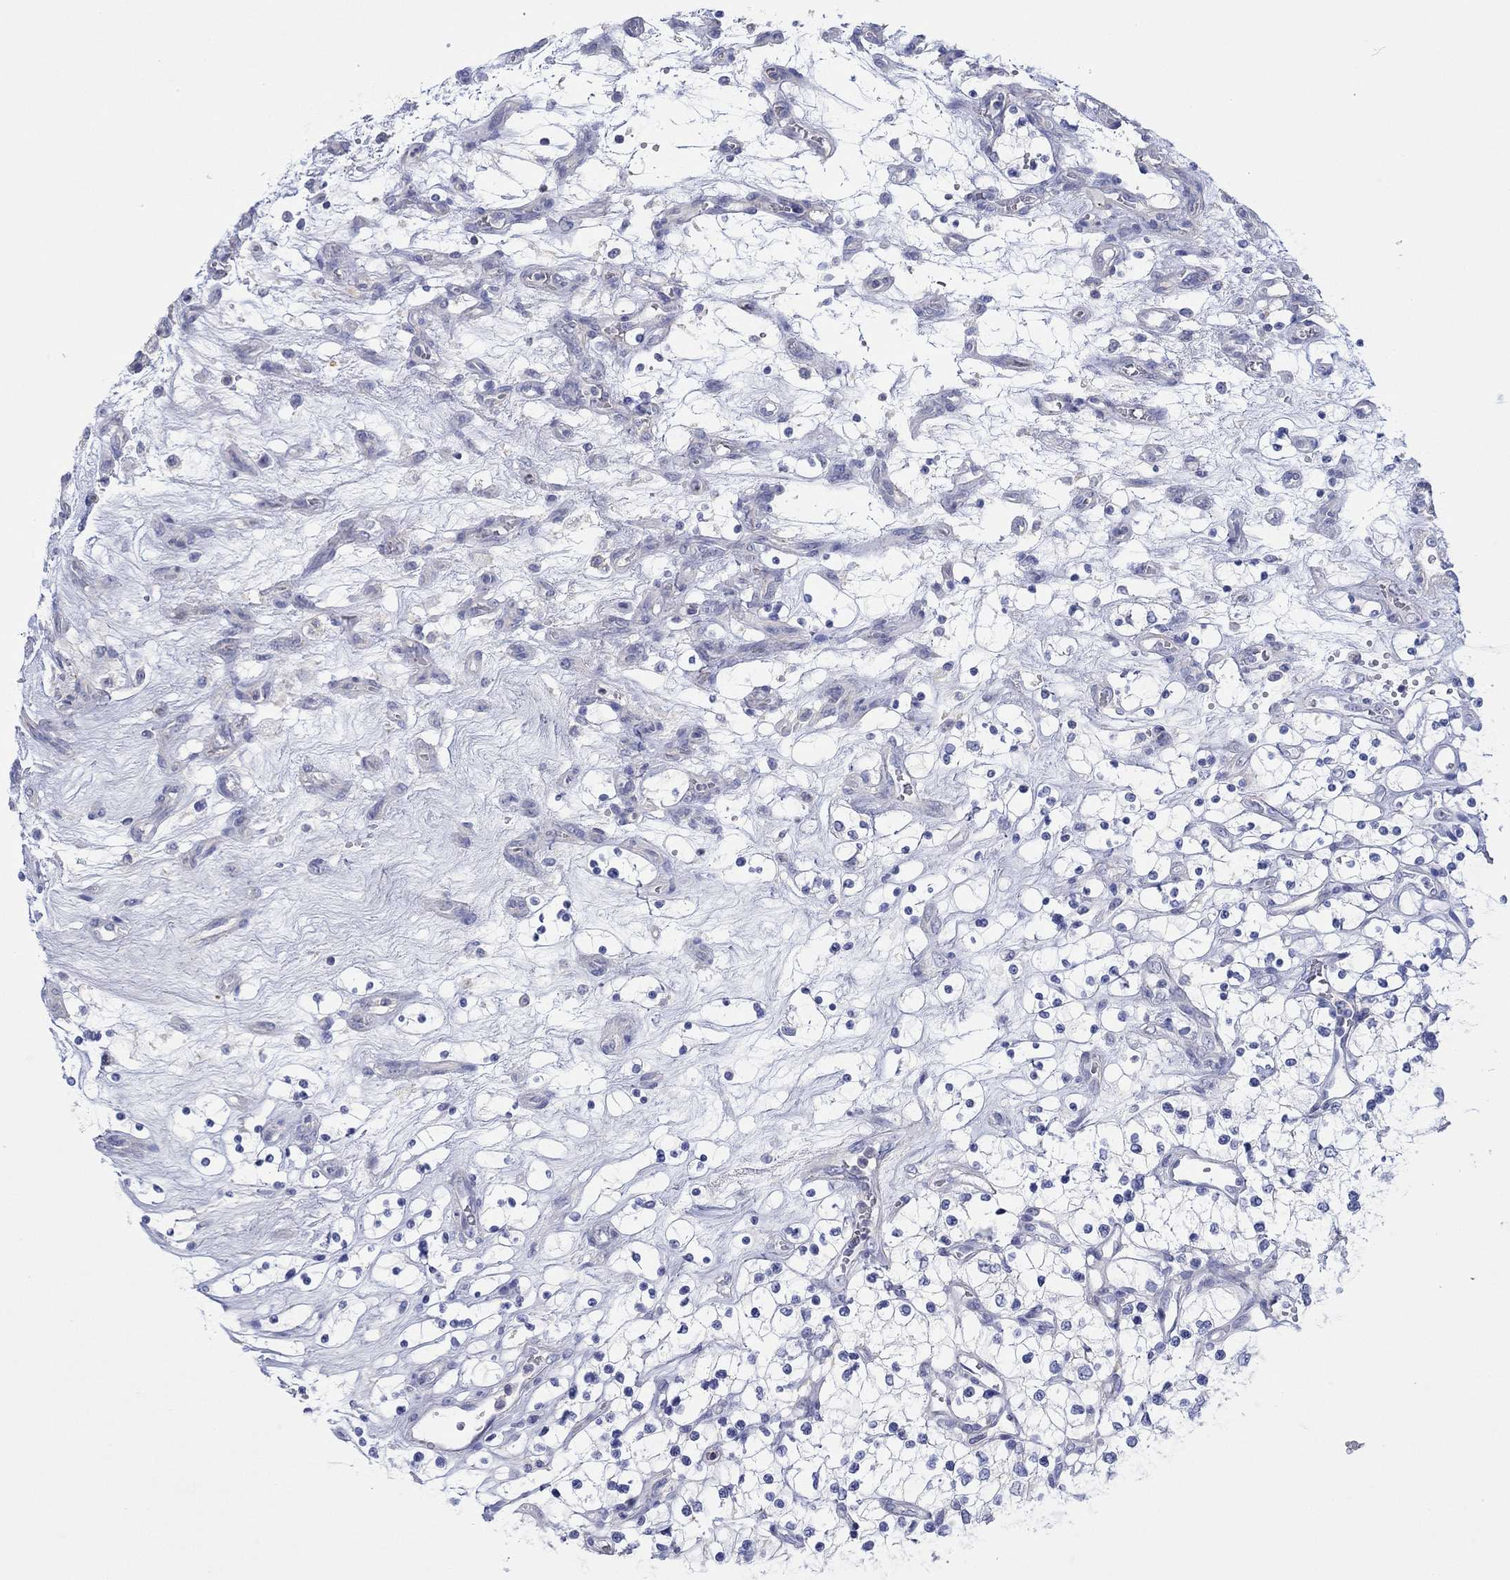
{"staining": {"intensity": "negative", "quantity": "none", "location": "none"}, "tissue": "renal cancer", "cell_type": "Tumor cells", "image_type": "cancer", "snomed": [{"axis": "morphology", "description": "Adenocarcinoma, NOS"}, {"axis": "topography", "description": "Kidney"}], "caption": "Renal cancer (adenocarcinoma) was stained to show a protein in brown. There is no significant staining in tumor cells. The staining is performed using DAB brown chromogen with nuclei counter-stained in using hematoxylin.", "gene": "PPIL6", "patient": {"sex": "female", "age": 69}}